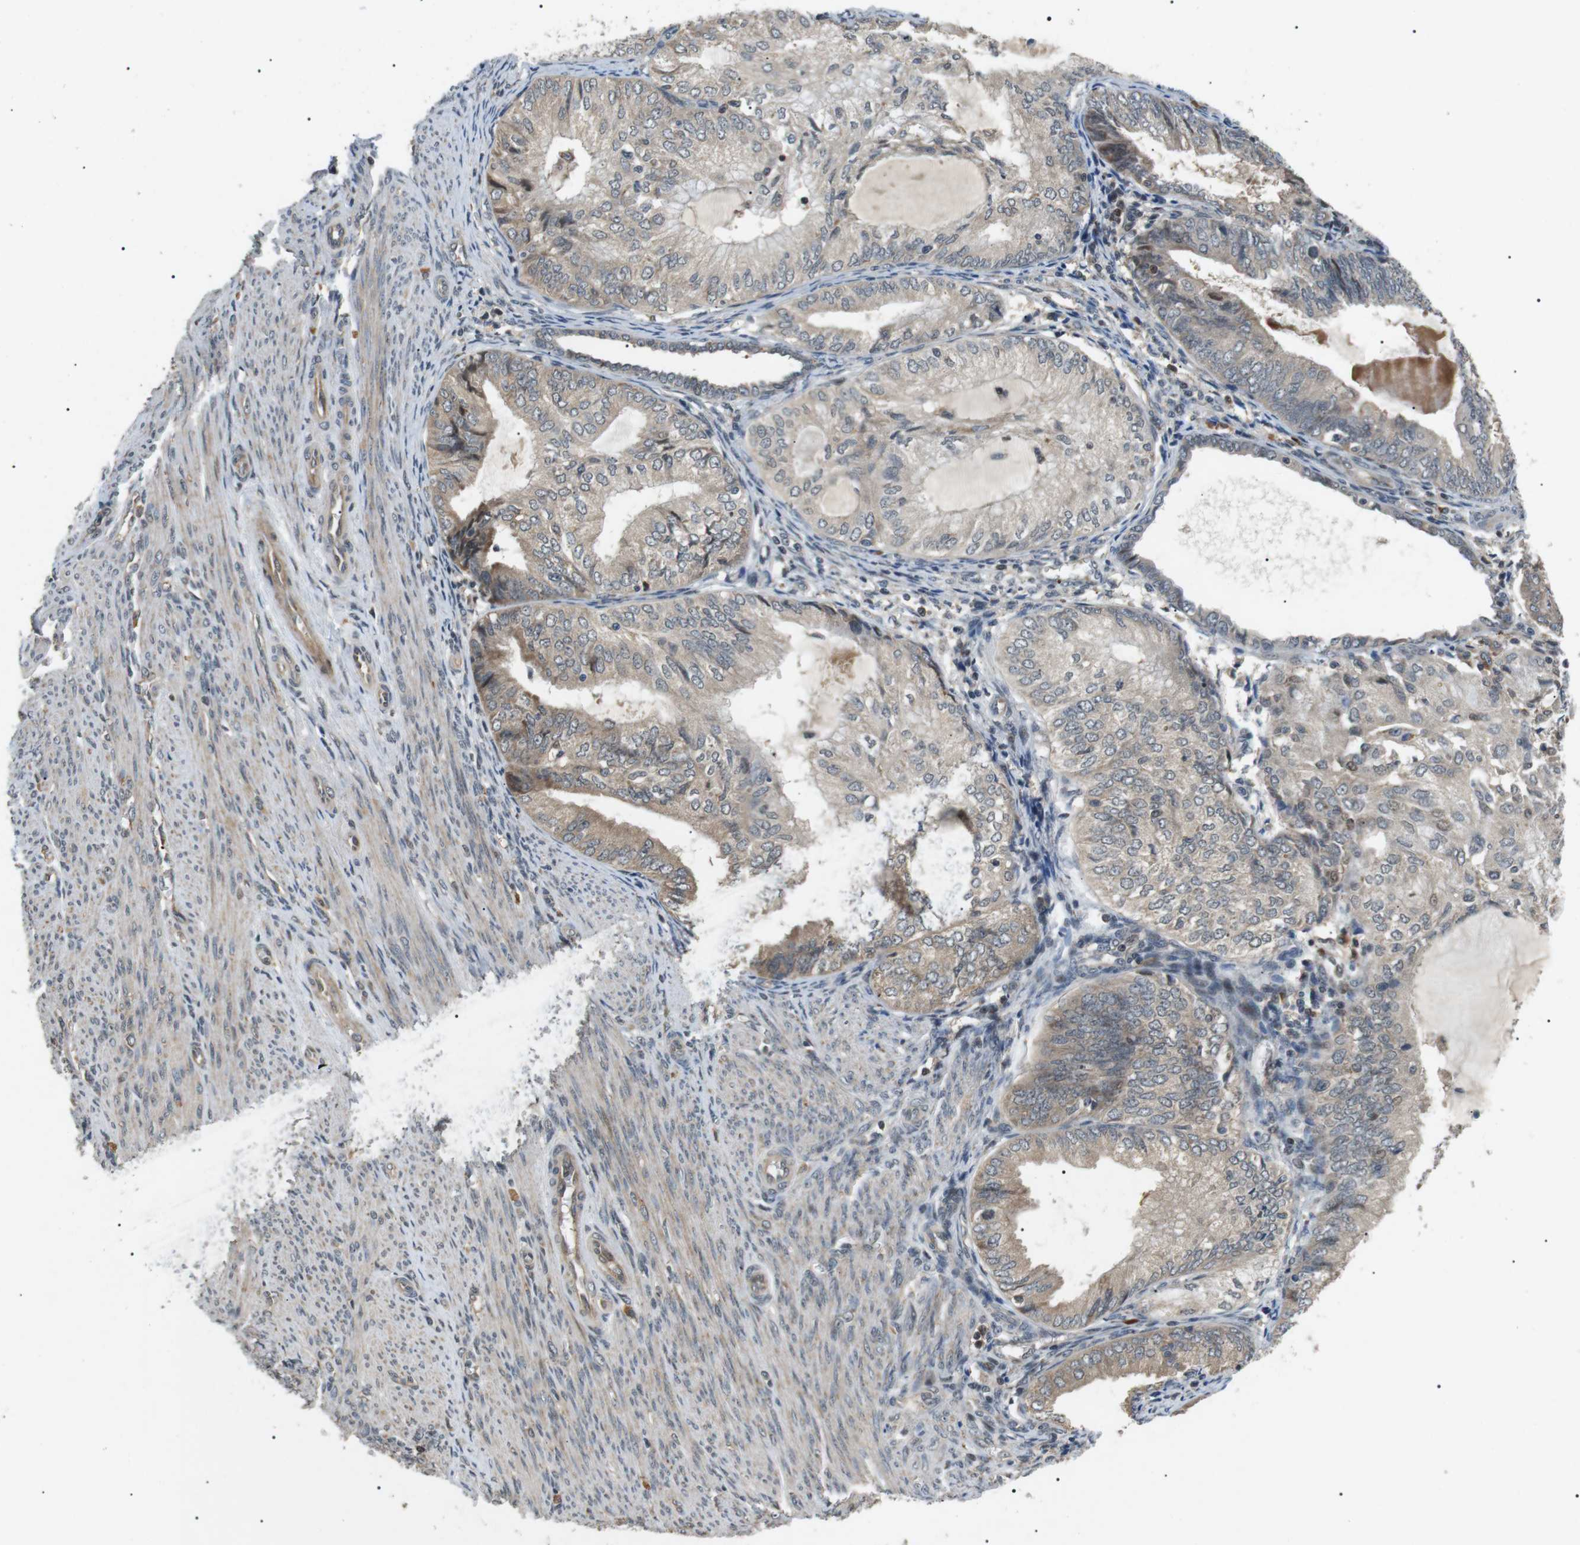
{"staining": {"intensity": "negative", "quantity": "none", "location": "none"}, "tissue": "endometrial cancer", "cell_type": "Tumor cells", "image_type": "cancer", "snomed": [{"axis": "morphology", "description": "Adenocarcinoma, NOS"}, {"axis": "topography", "description": "Endometrium"}], "caption": "This is a histopathology image of immunohistochemistry staining of endometrial cancer (adenocarcinoma), which shows no expression in tumor cells. Nuclei are stained in blue.", "gene": "HSPA13", "patient": {"sex": "female", "age": 81}}